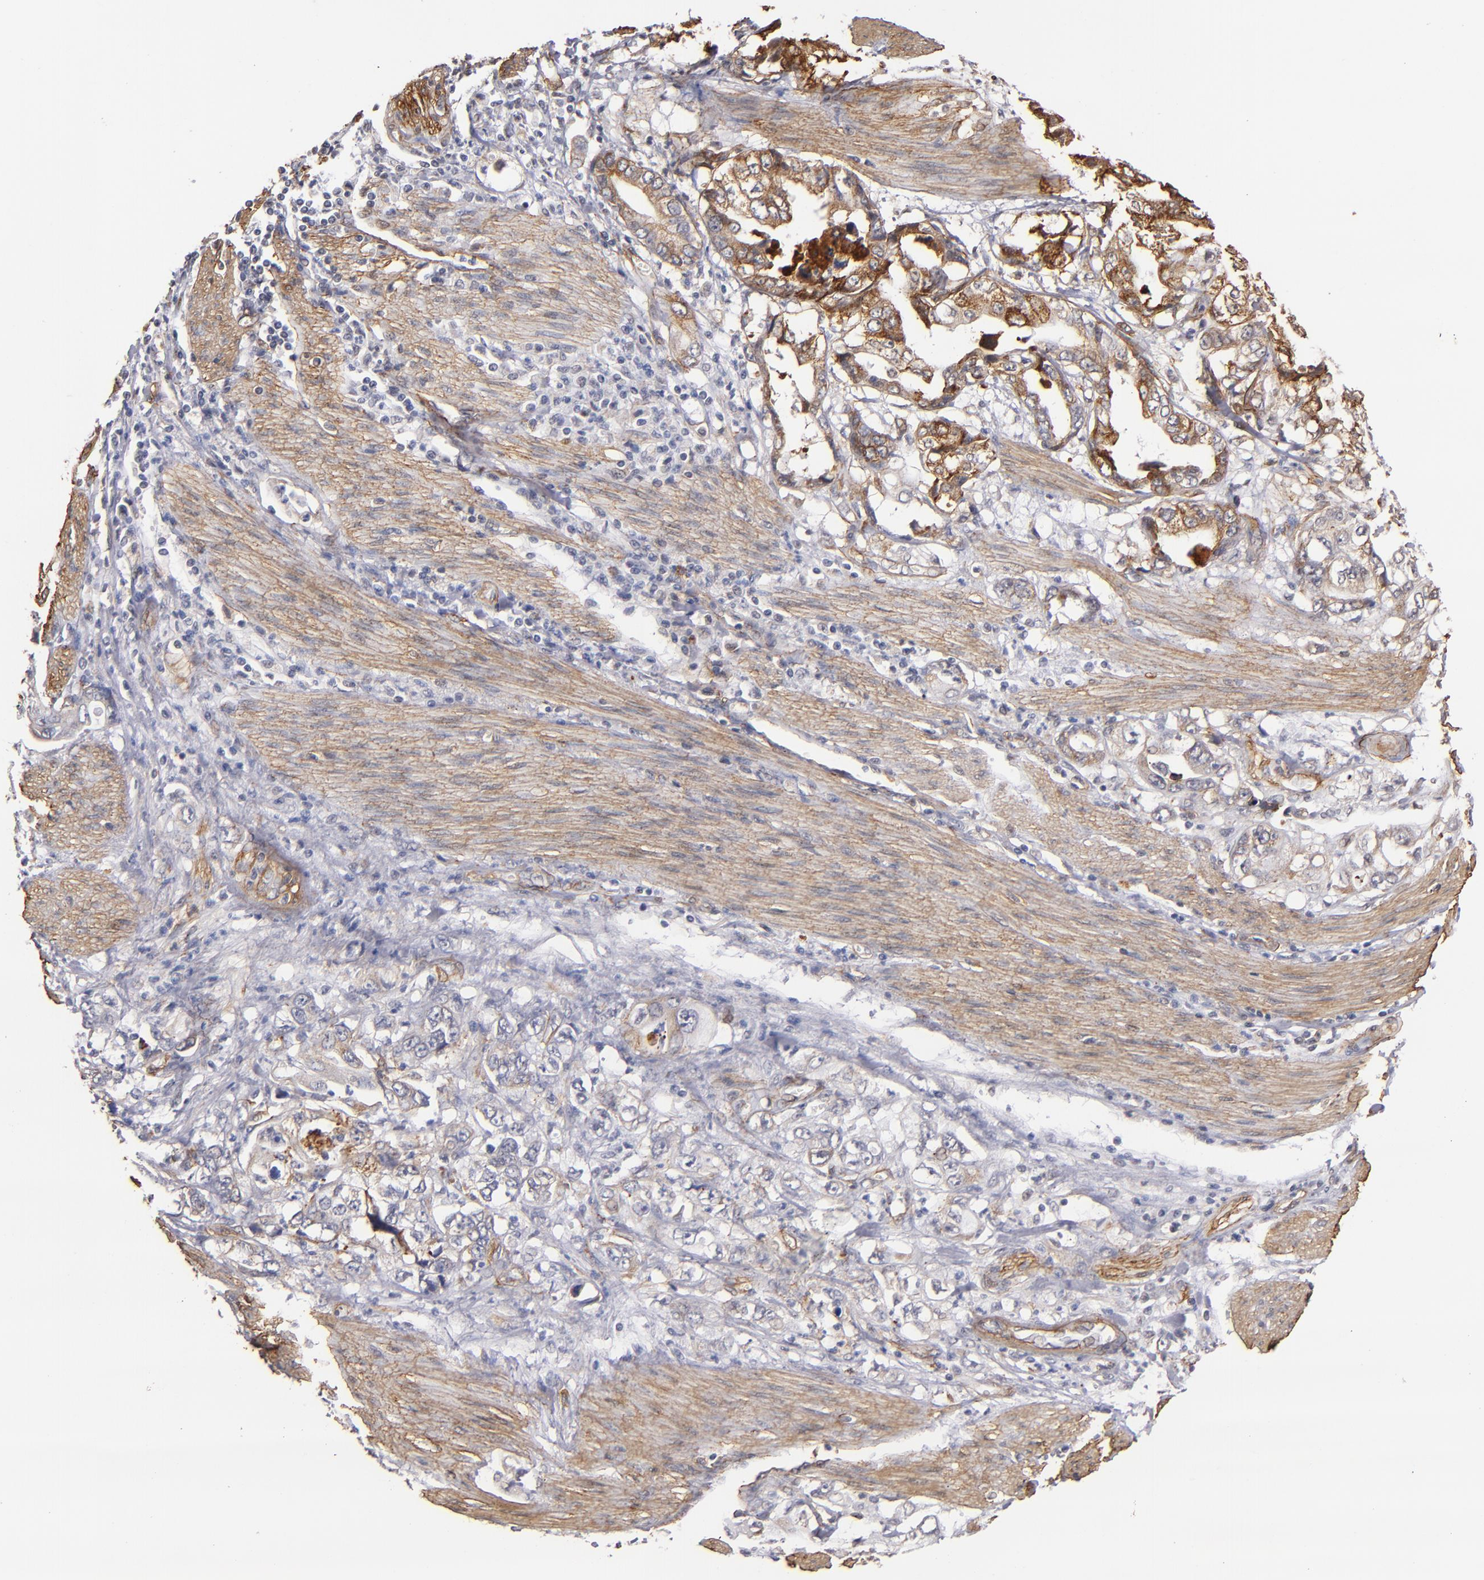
{"staining": {"intensity": "moderate", "quantity": ">75%", "location": "cytoplasmic/membranous"}, "tissue": "stomach cancer", "cell_type": "Tumor cells", "image_type": "cancer", "snomed": [{"axis": "morphology", "description": "Adenocarcinoma, NOS"}, {"axis": "topography", "description": "Pancreas"}, {"axis": "topography", "description": "Stomach, upper"}], "caption": "Tumor cells show medium levels of moderate cytoplasmic/membranous positivity in about >75% of cells in human adenocarcinoma (stomach). The staining was performed using DAB to visualize the protein expression in brown, while the nuclei were stained in blue with hematoxylin (Magnification: 20x).", "gene": "LAMC1", "patient": {"sex": "male", "age": 77}}